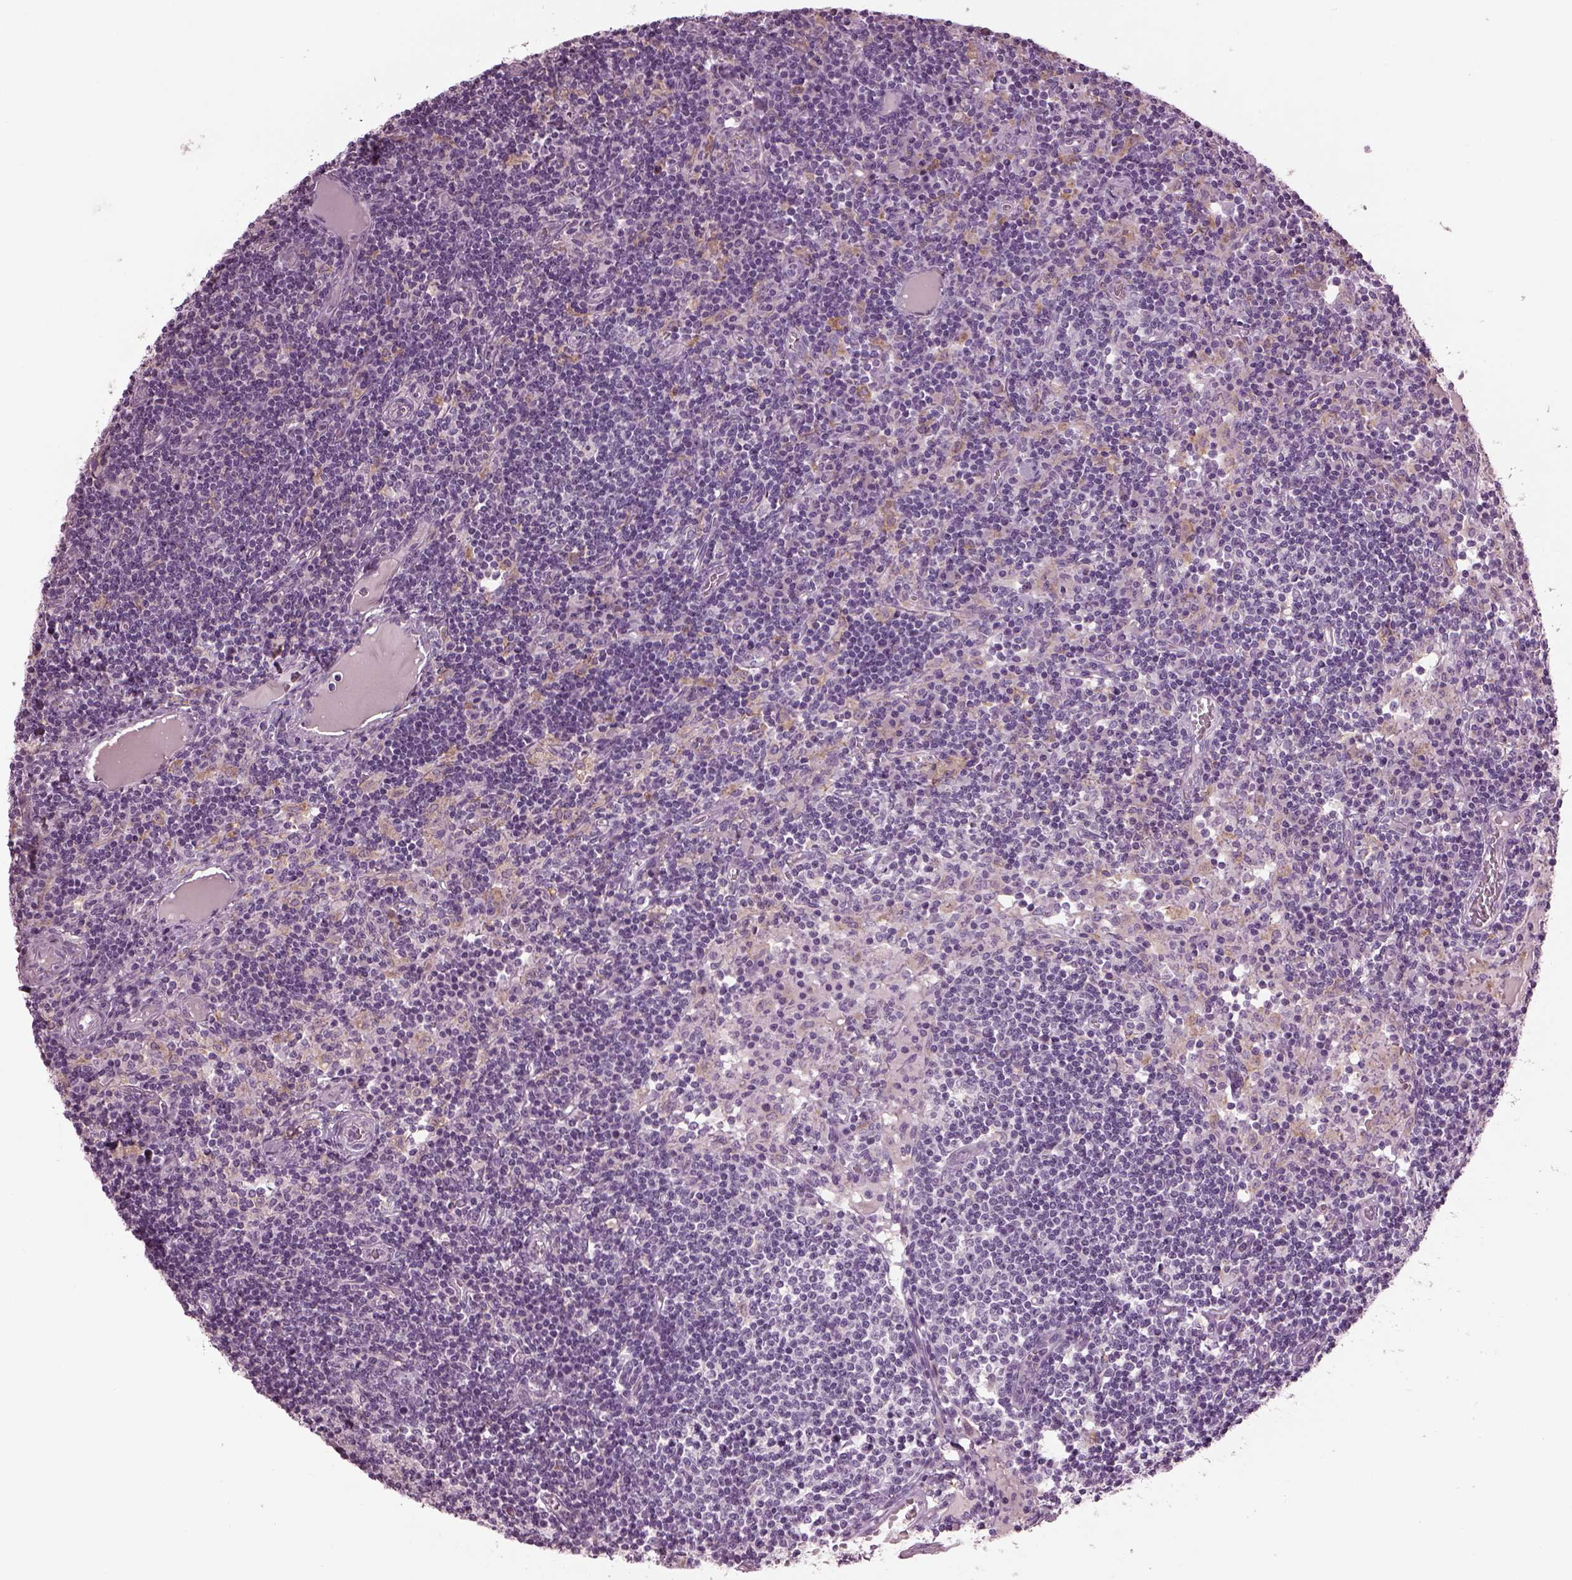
{"staining": {"intensity": "negative", "quantity": "none", "location": "none"}, "tissue": "lymph node", "cell_type": "Germinal center cells", "image_type": "normal", "snomed": [{"axis": "morphology", "description": "Normal tissue, NOS"}, {"axis": "topography", "description": "Lymph node"}], "caption": "The photomicrograph reveals no staining of germinal center cells in unremarkable lymph node. (Immunohistochemistry (ihc), brightfield microscopy, high magnification).", "gene": "TMEM231", "patient": {"sex": "female", "age": 72}}